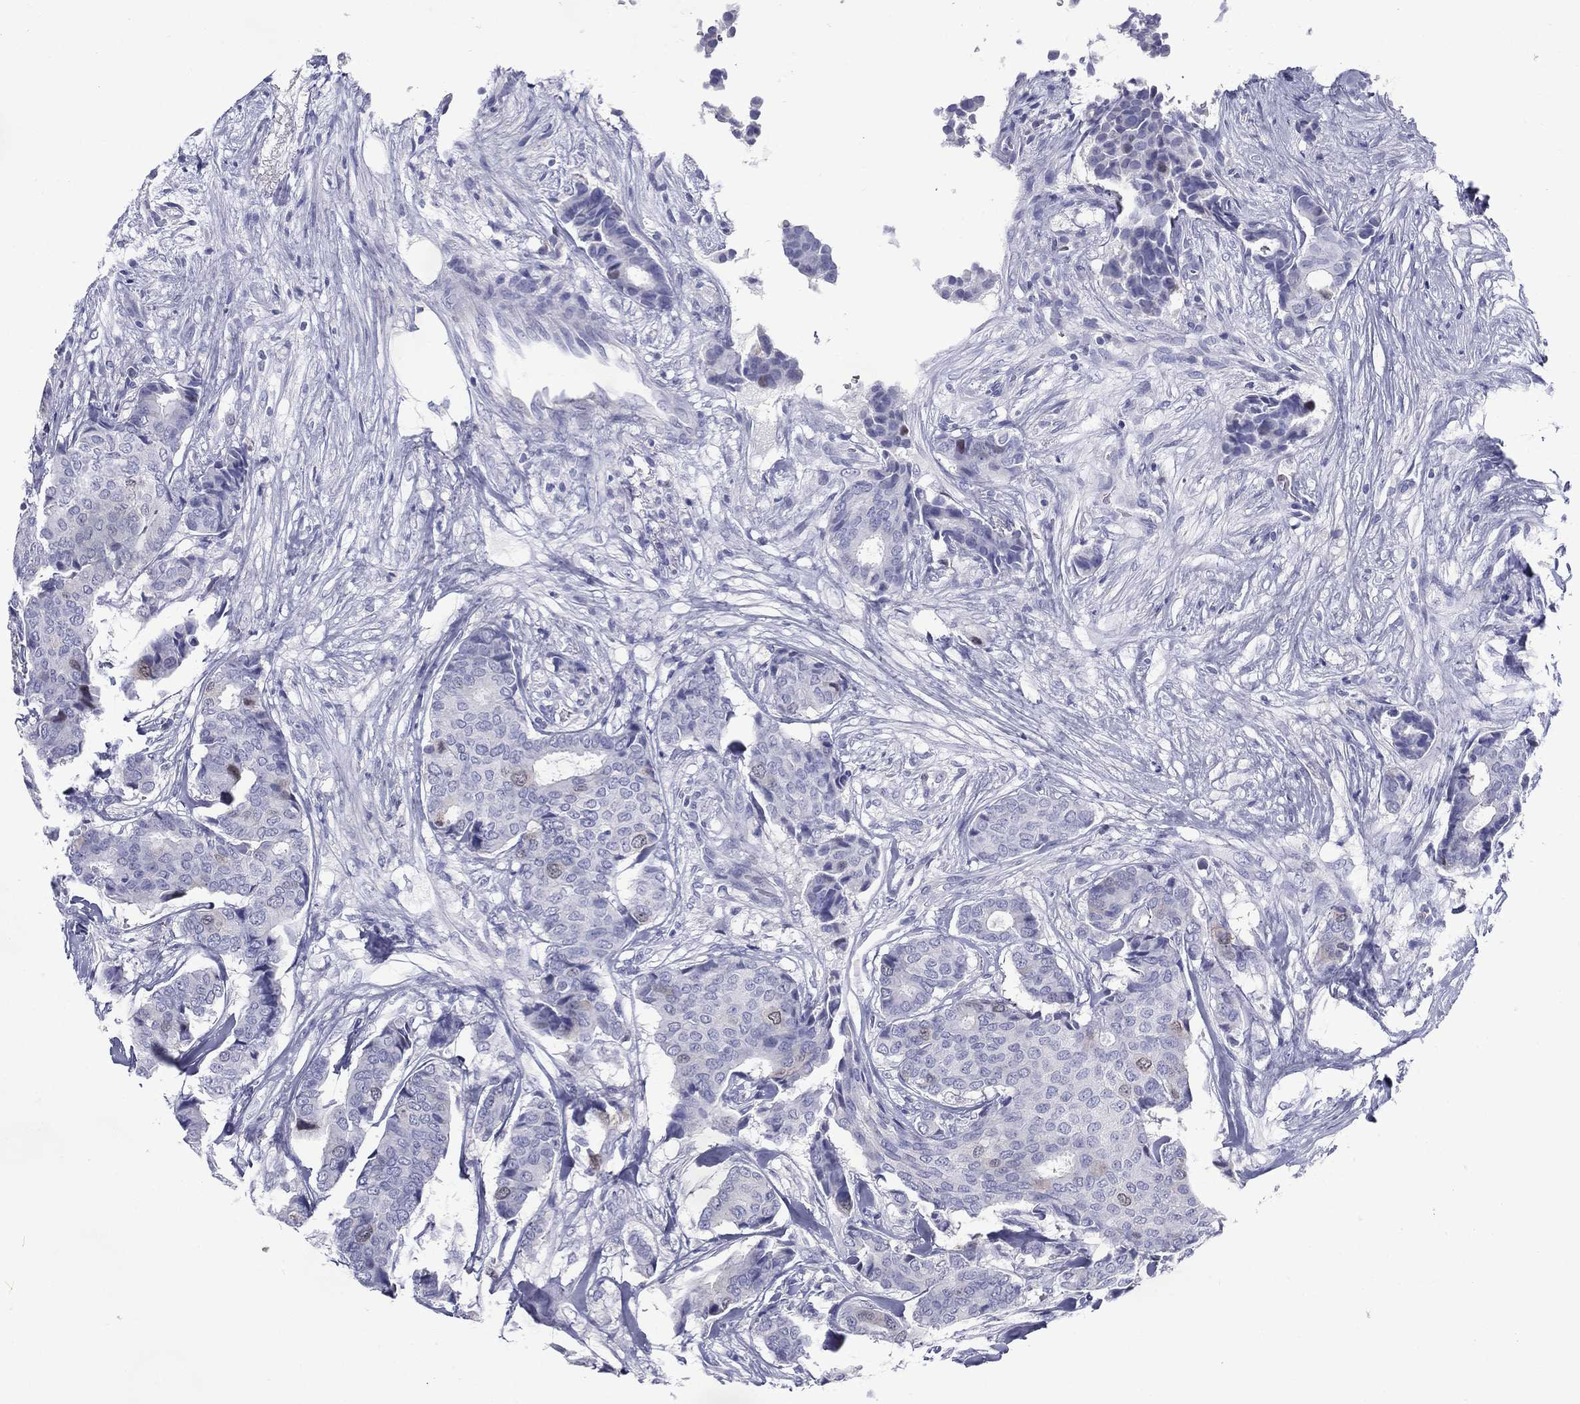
{"staining": {"intensity": "negative", "quantity": "none", "location": "none"}, "tissue": "breast cancer", "cell_type": "Tumor cells", "image_type": "cancer", "snomed": [{"axis": "morphology", "description": "Duct carcinoma"}, {"axis": "topography", "description": "Breast"}], "caption": "Immunohistochemistry of human breast intraductal carcinoma displays no positivity in tumor cells.", "gene": "KIF2C", "patient": {"sex": "female", "age": 75}}